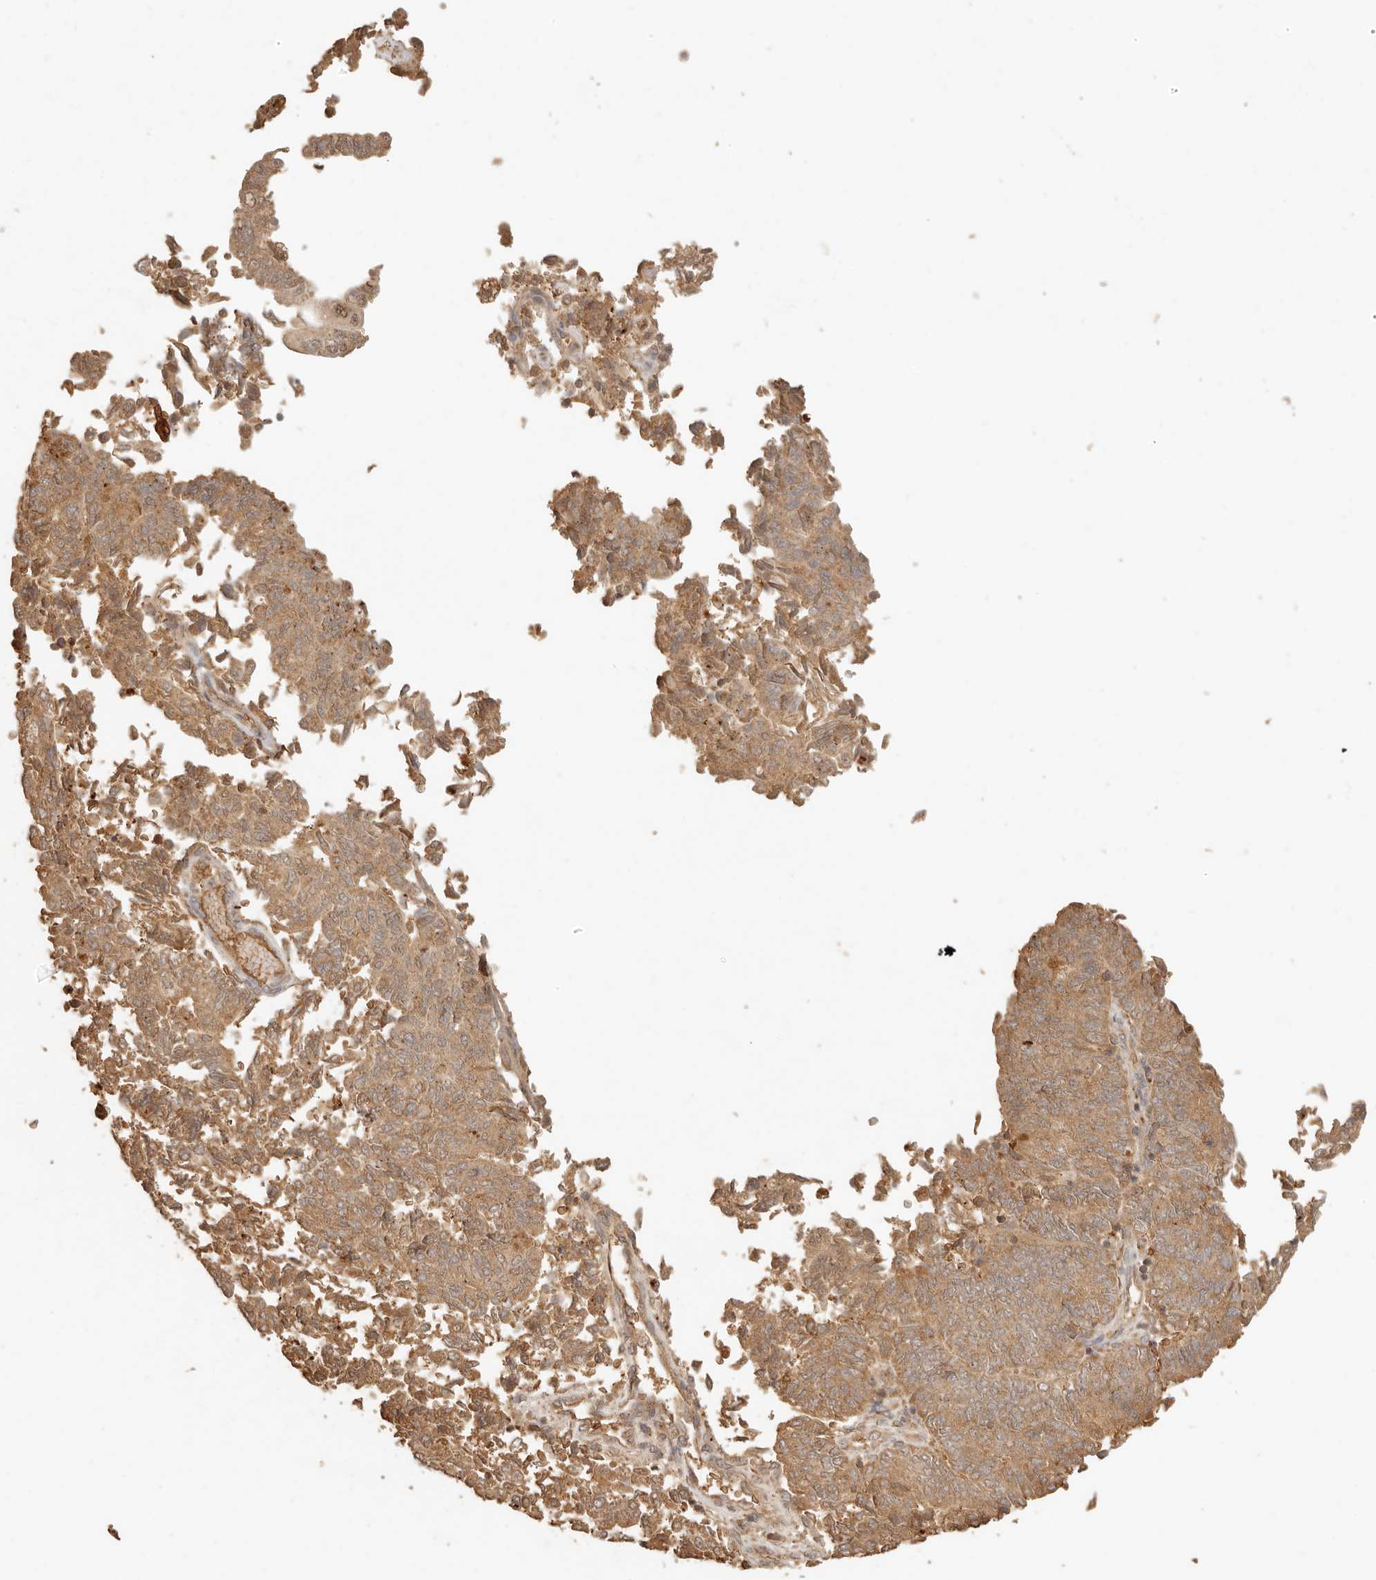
{"staining": {"intensity": "moderate", "quantity": ">75%", "location": "cytoplasmic/membranous"}, "tissue": "endometrial cancer", "cell_type": "Tumor cells", "image_type": "cancer", "snomed": [{"axis": "morphology", "description": "Adenocarcinoma, NOS"}, {"axis": "topography", "description": "Endometrium"}], "caption": "Endometrial adenocarcinoma stained with a protein marker demonstrates moderate staining in tumor cells.", "gene": "INTS11", "patient": {"sex": "female", "age": 80}}